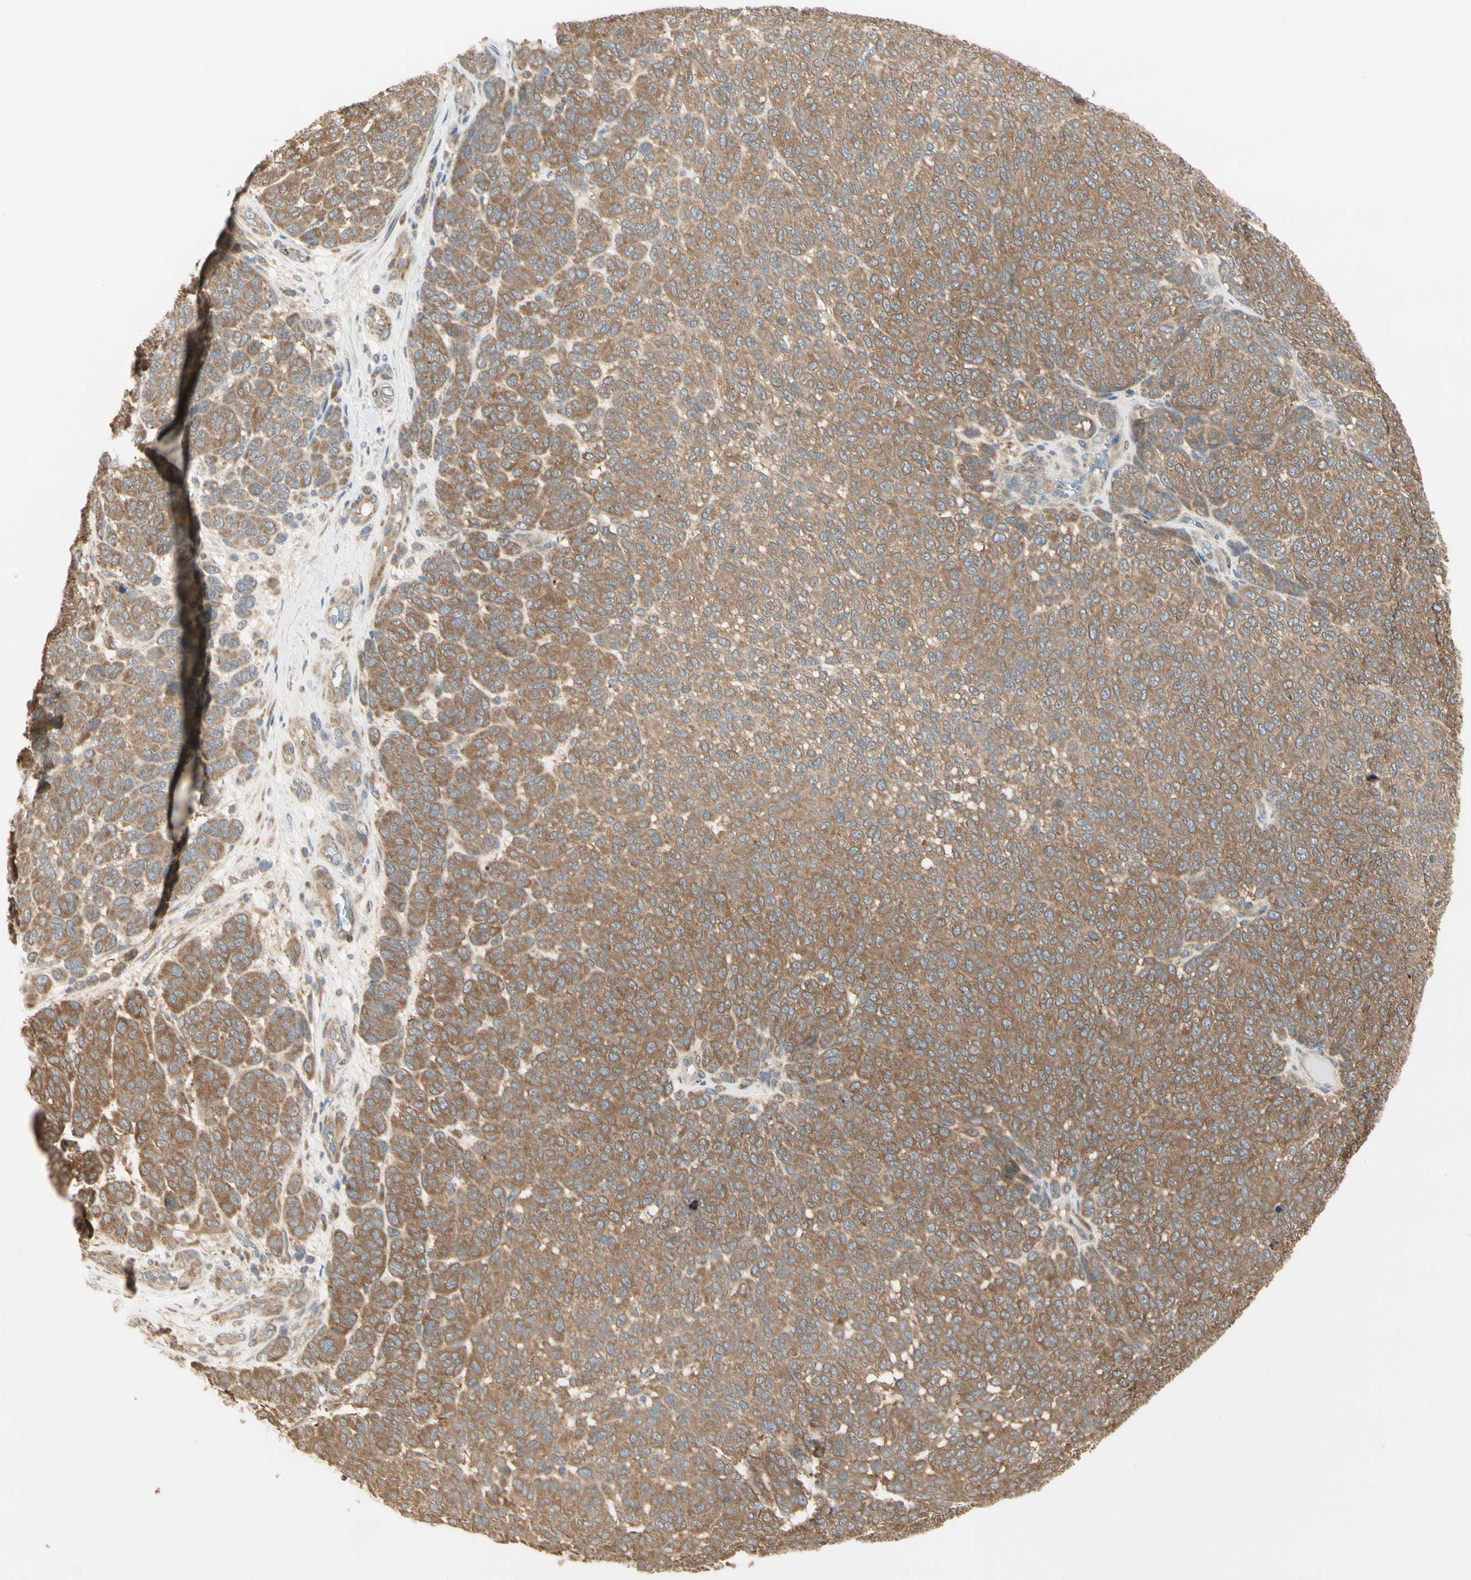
{"staining": {"intensity": "moderate", "quantity": ">75%", "location": "cytoplasmic/membranous"}, "tissue": "melanoma", "cell_type": "Tumor cells", "image_type": "cancer", "snomed": [{"axis": "morphology", "description": "Malignant melanoma, NOS"}, {"axis": "topography", "description": "Skin"}], "caption": "There is medium levels of moderate cytoplasmic/membranous expression in tumor cells of malignant melanoma, as demonstrated by immunohistochemical staining (brown color).", "gene": "IRAG1", "patient": {"sex": "male", "age": 59}}